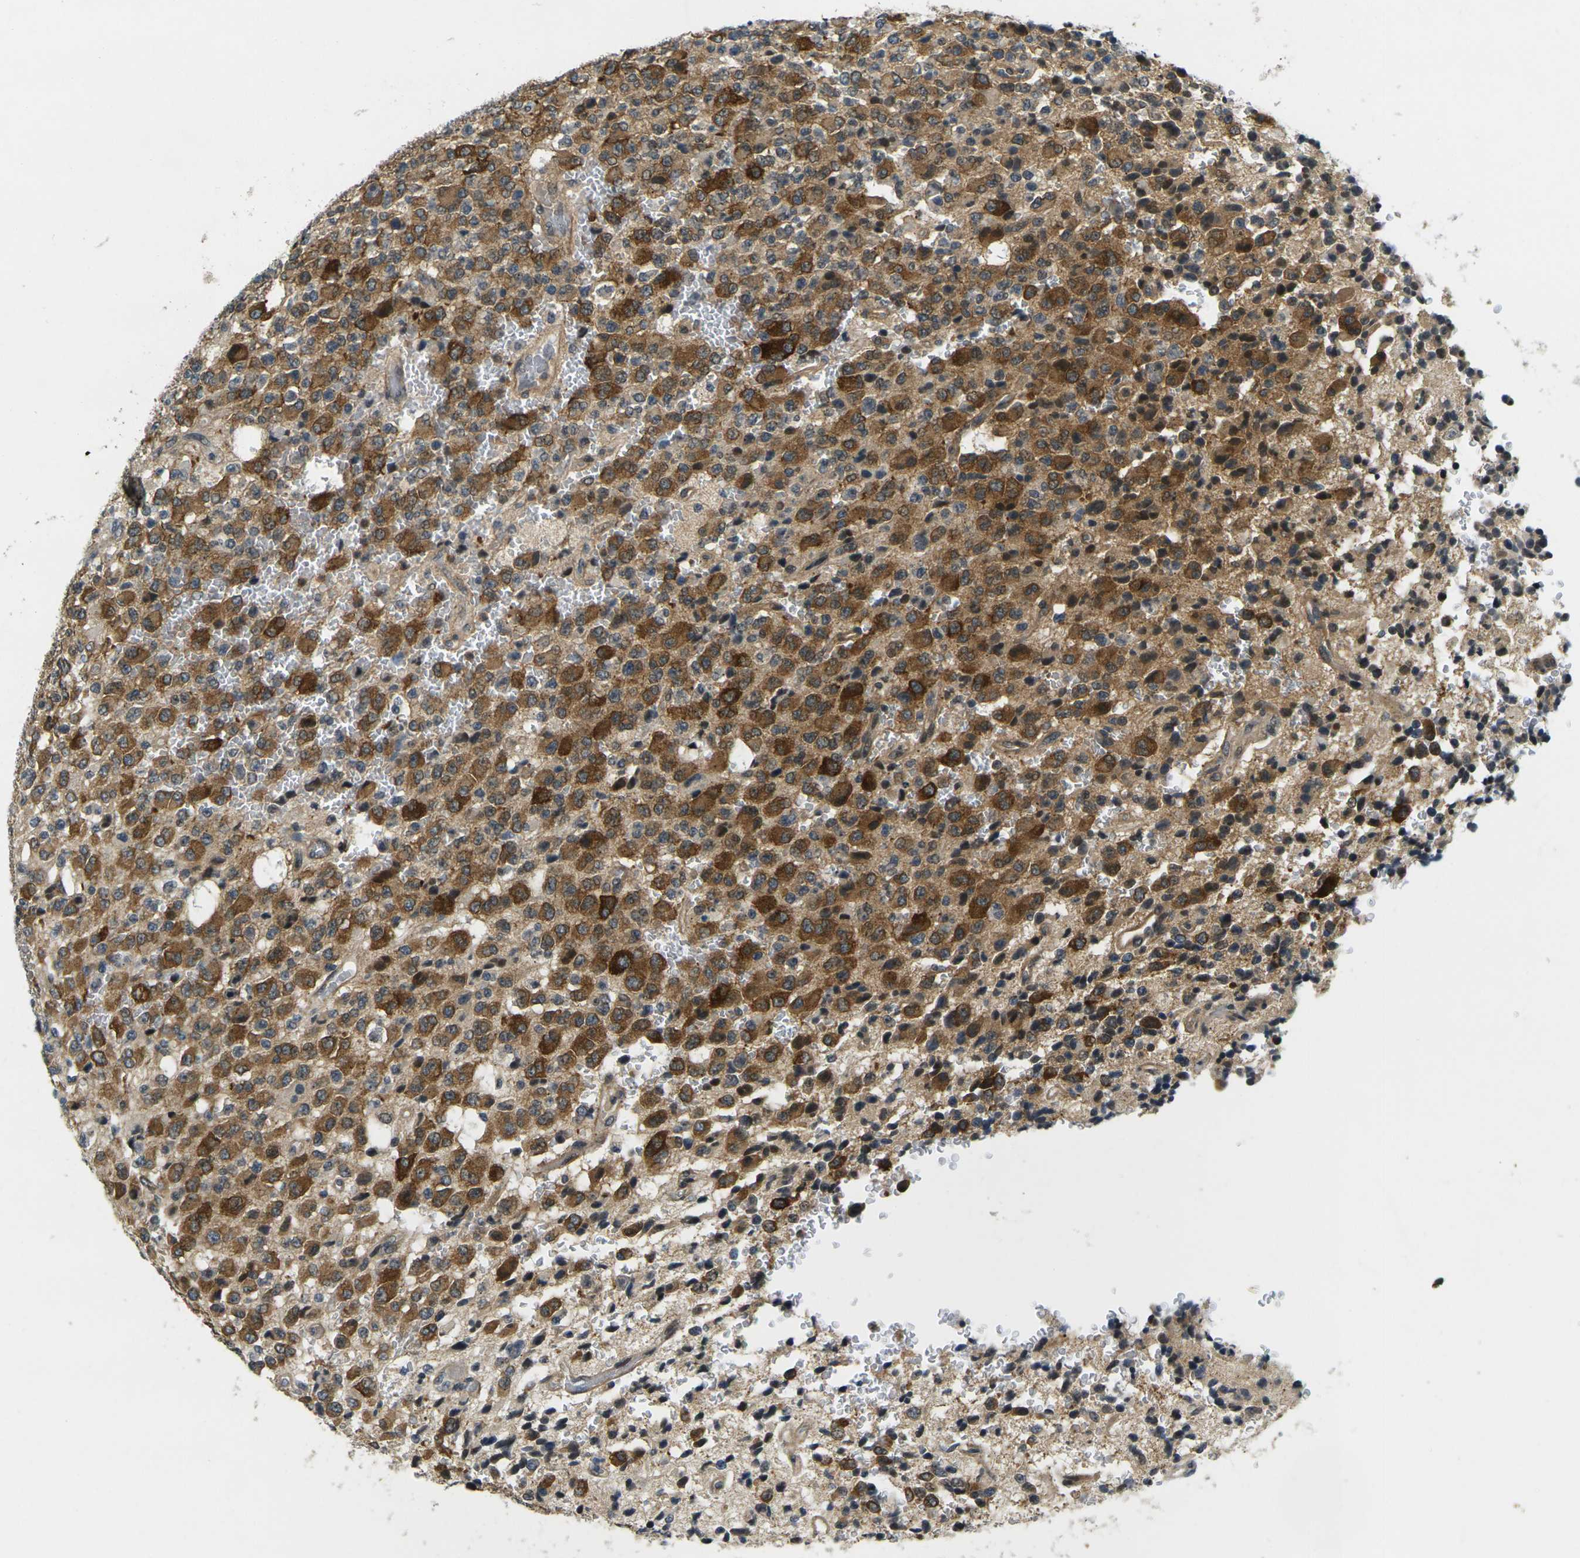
{"staining": {"intensity": "strong", "quantity": ">75%", "location": "cytoplasmic/membranous"}, "tissue": "glioma", "cell_type": "Tumor cells", "image_type": "cancer", "snomed": [{"axis": "morphology", "description": "Glioma, malignant, High grade"}, {"axis": "topography", "description": "pancreas cauda"}], "caption": "About >75% of tumor cells in malignant high-grade glioma demonstrate strong cytoplasmic/membranous protein expression as visualized by brown immunohistochemical staining.", "gene": "KCTD10", "patient": {"sex": "male", "age": 60}}